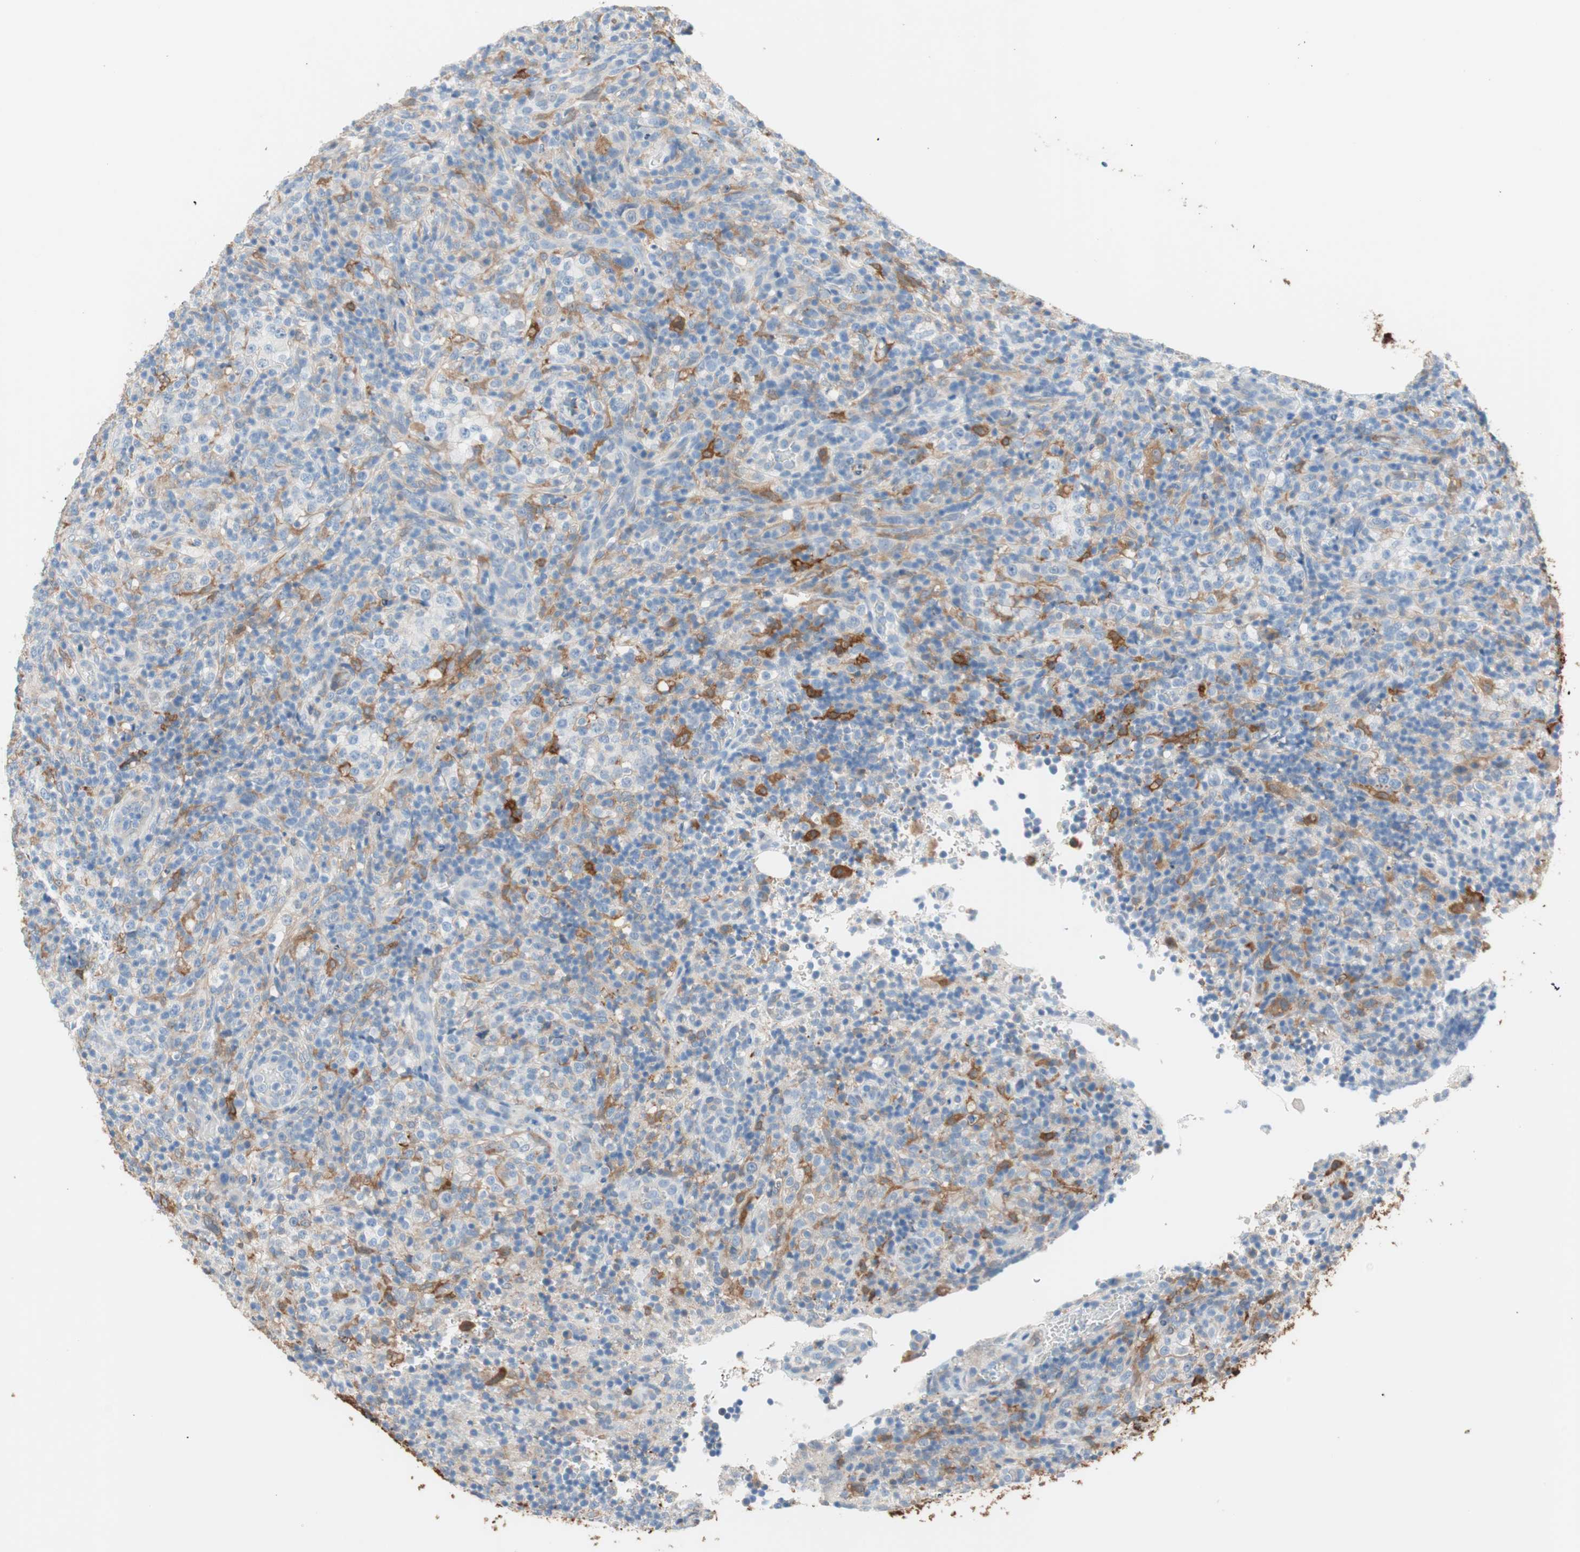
{"staining": {"intensity": "weak", "quantity": "<25%", "location": "cytoplasmic/membranous"}, "tissue": "lymphoma", "cell_type": "Tumor cells", "image_type": "cancer", "snomed": [{"axis": "morphology", "description": "Malignant lymphoma, non-Hodgkin's type, High grade"}, {"axis": "topography", "description": "Lymph node"}], "caption": "Protein analysis of high-grade malignant lymphoma, non-Hodgkin's type exhibits no significant positivity in tumor cells.", "gene": "GLUL", "patient": {"sex": "female", "age": 76}}